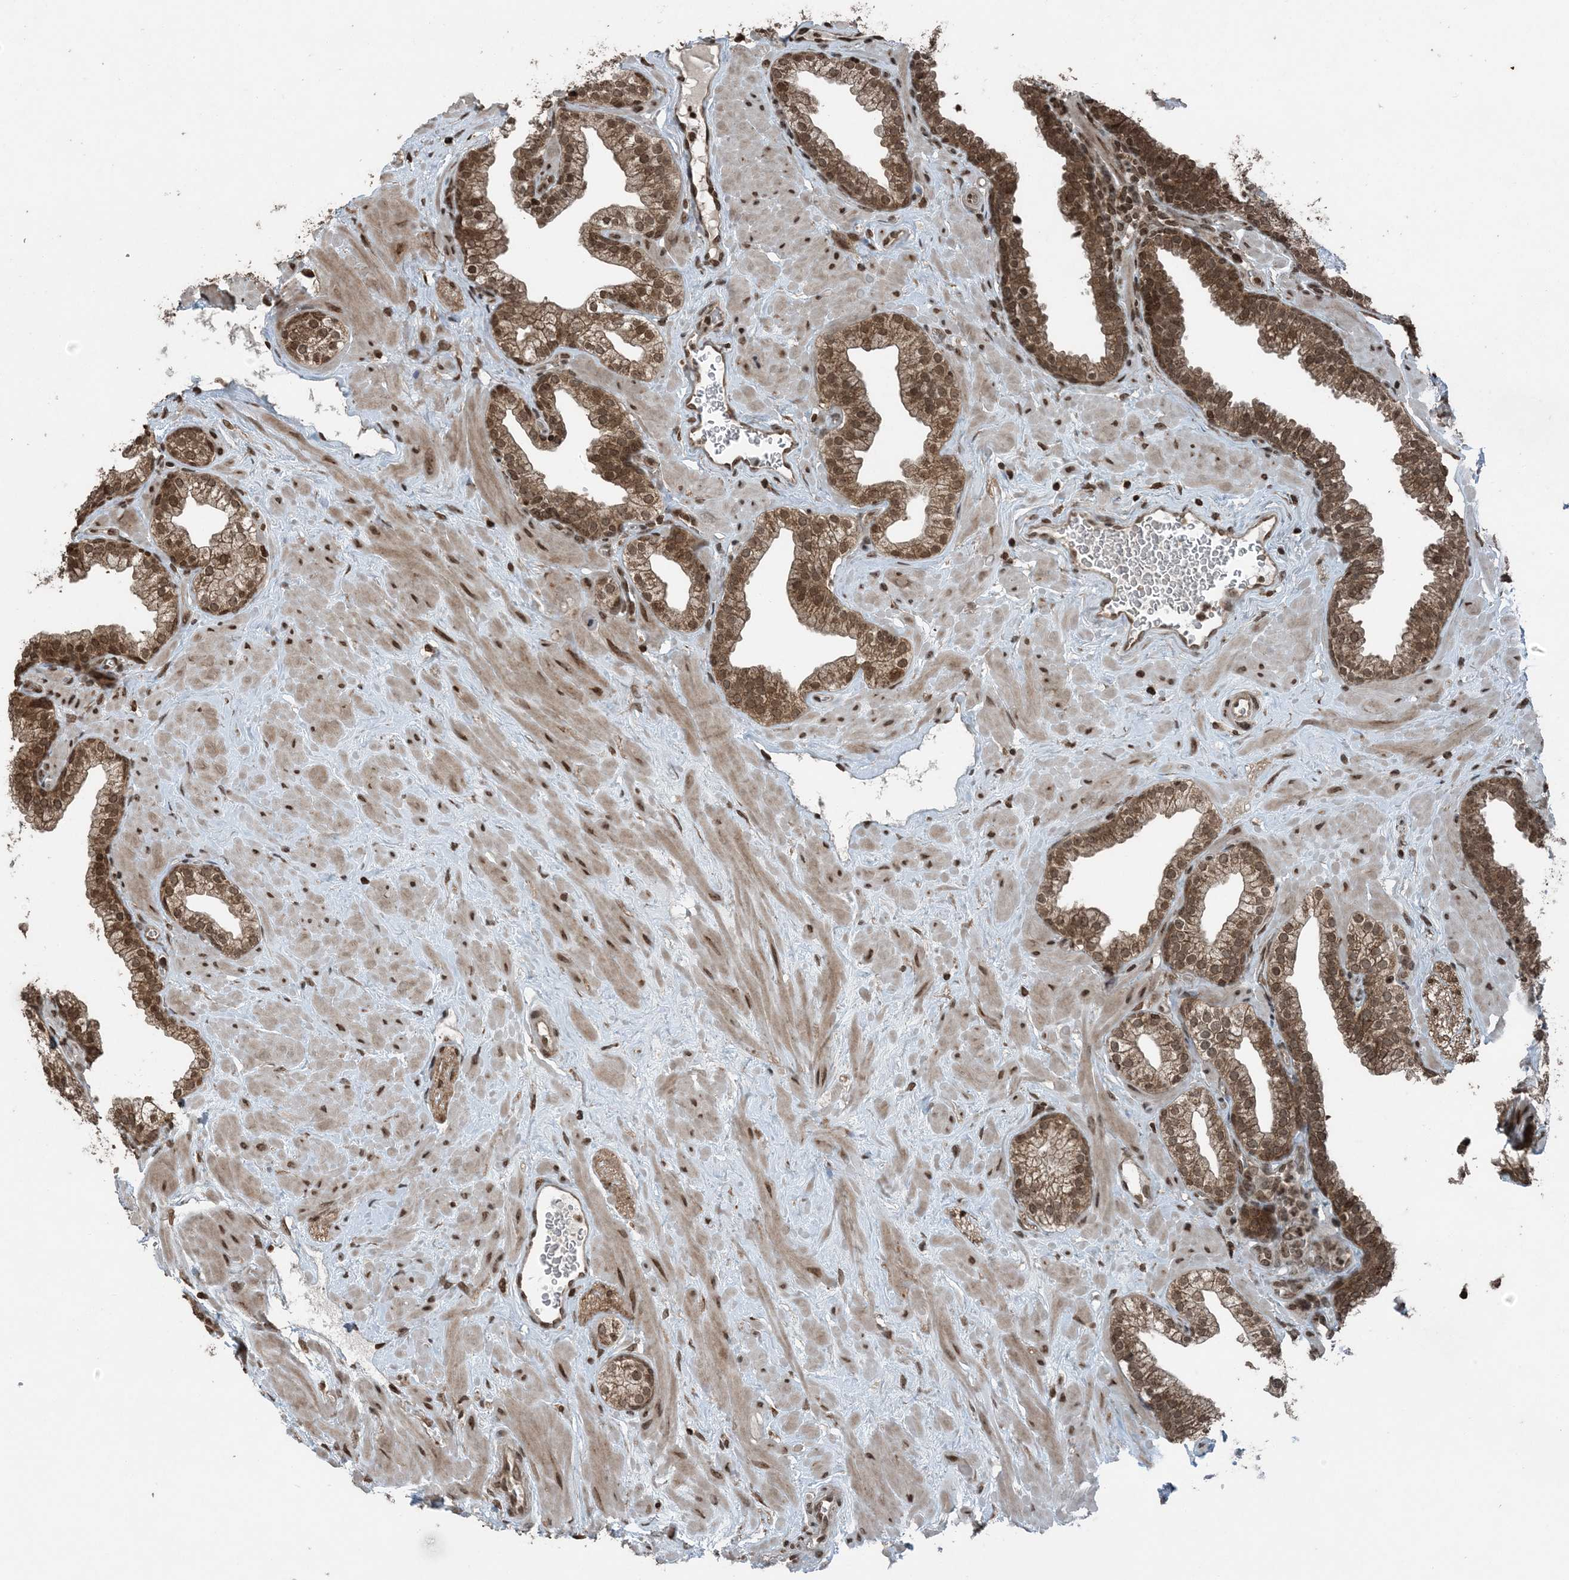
{"staining": {"intensity": "moderate", "quantity": ">75%", "location": "cytoplasmic/membranous,nuclear"}, "tissue": "prostate", "cell_type": "Glandular cells", "image_type": "normal", "snomed": [{"axis": "morphology", "description": "Normal tissue, NOS"}, {"axis": "morphology", "description": "Urothelial carcinoma, Low grade"}, {"axis": "topography", "description": "Urinary bladder"}, {"axis": "topography", "description": "Prostate"}], "caption": "Glandular cells exhibit moderate cytoplasmic/membranous,nuclear positivity in about >75% of cells in benign prostate. Immunohistochemistry (ihc) stains the protein in brown and the nuclei are stained blue.", "gene": "ZFAND2B", "patient": {"sex": "male", "age": 60}}